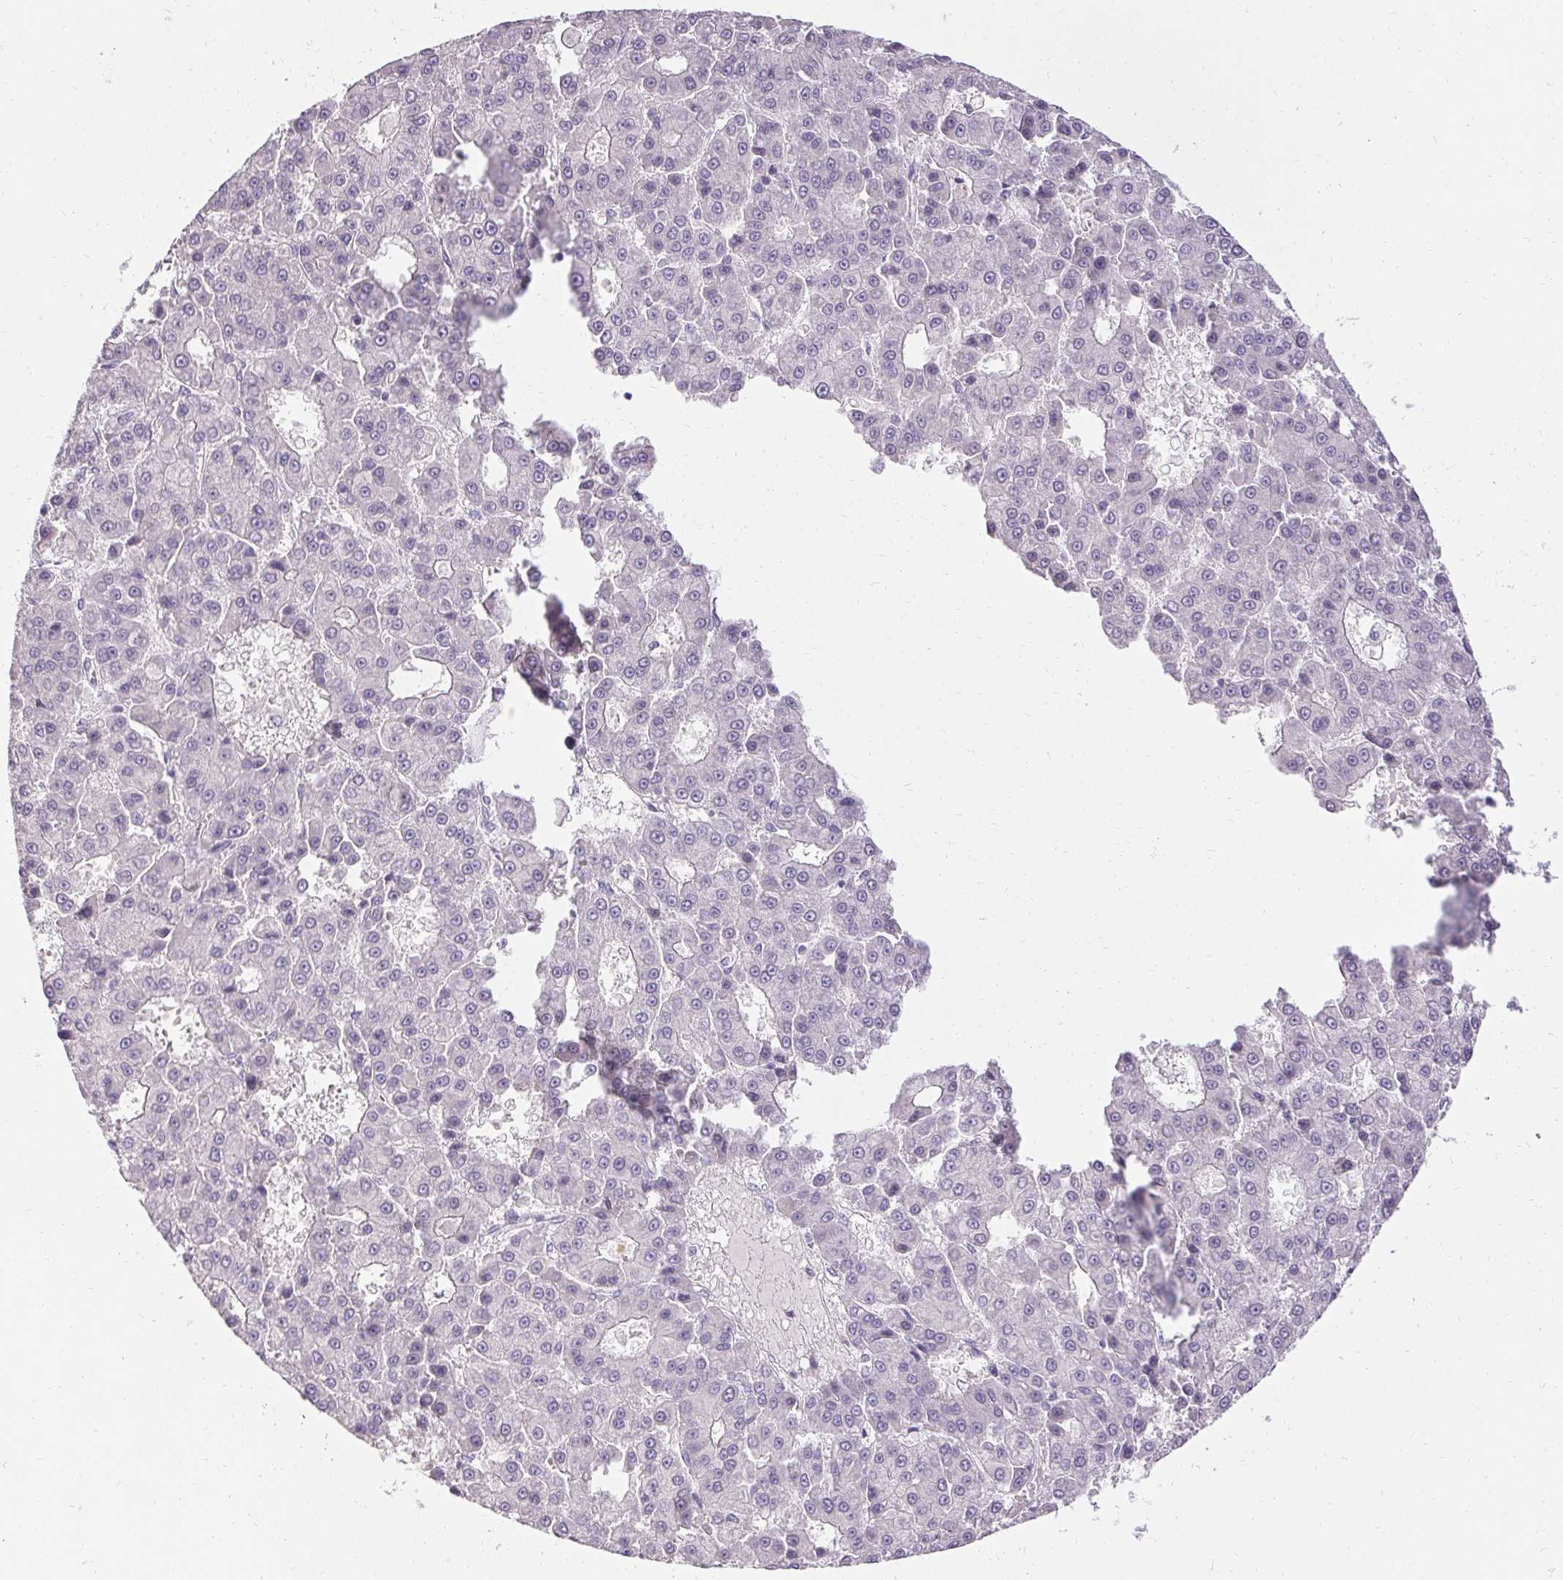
{"staining": {"intensity": "negative", "quantity": "none", "location": "none"}, "tissue": "liver cancer", "cell_type": "Tumor cells", "image_type": "cancer", "snomed": [{"axis": "morphology", "description": "Carcinoma, Hepatocellular, NOS"}, {"axis": "topography", "description": "Liver"}], "caption": "IHC image of neoplastic tissue: liver hepatocellular carcinoma stained with DAB (3,3'-diaminobenzidine) exhibits no significant protein expression in tumor cells. Brightfield microscopy of immunohistochemistry stained with DAB (3,3'-diaminobenzidine) (brown) and hematoxylin (blue), captured at high magnification.", "gene": "HSD17B3", "patient": {"sex": "male", "age": 70}}